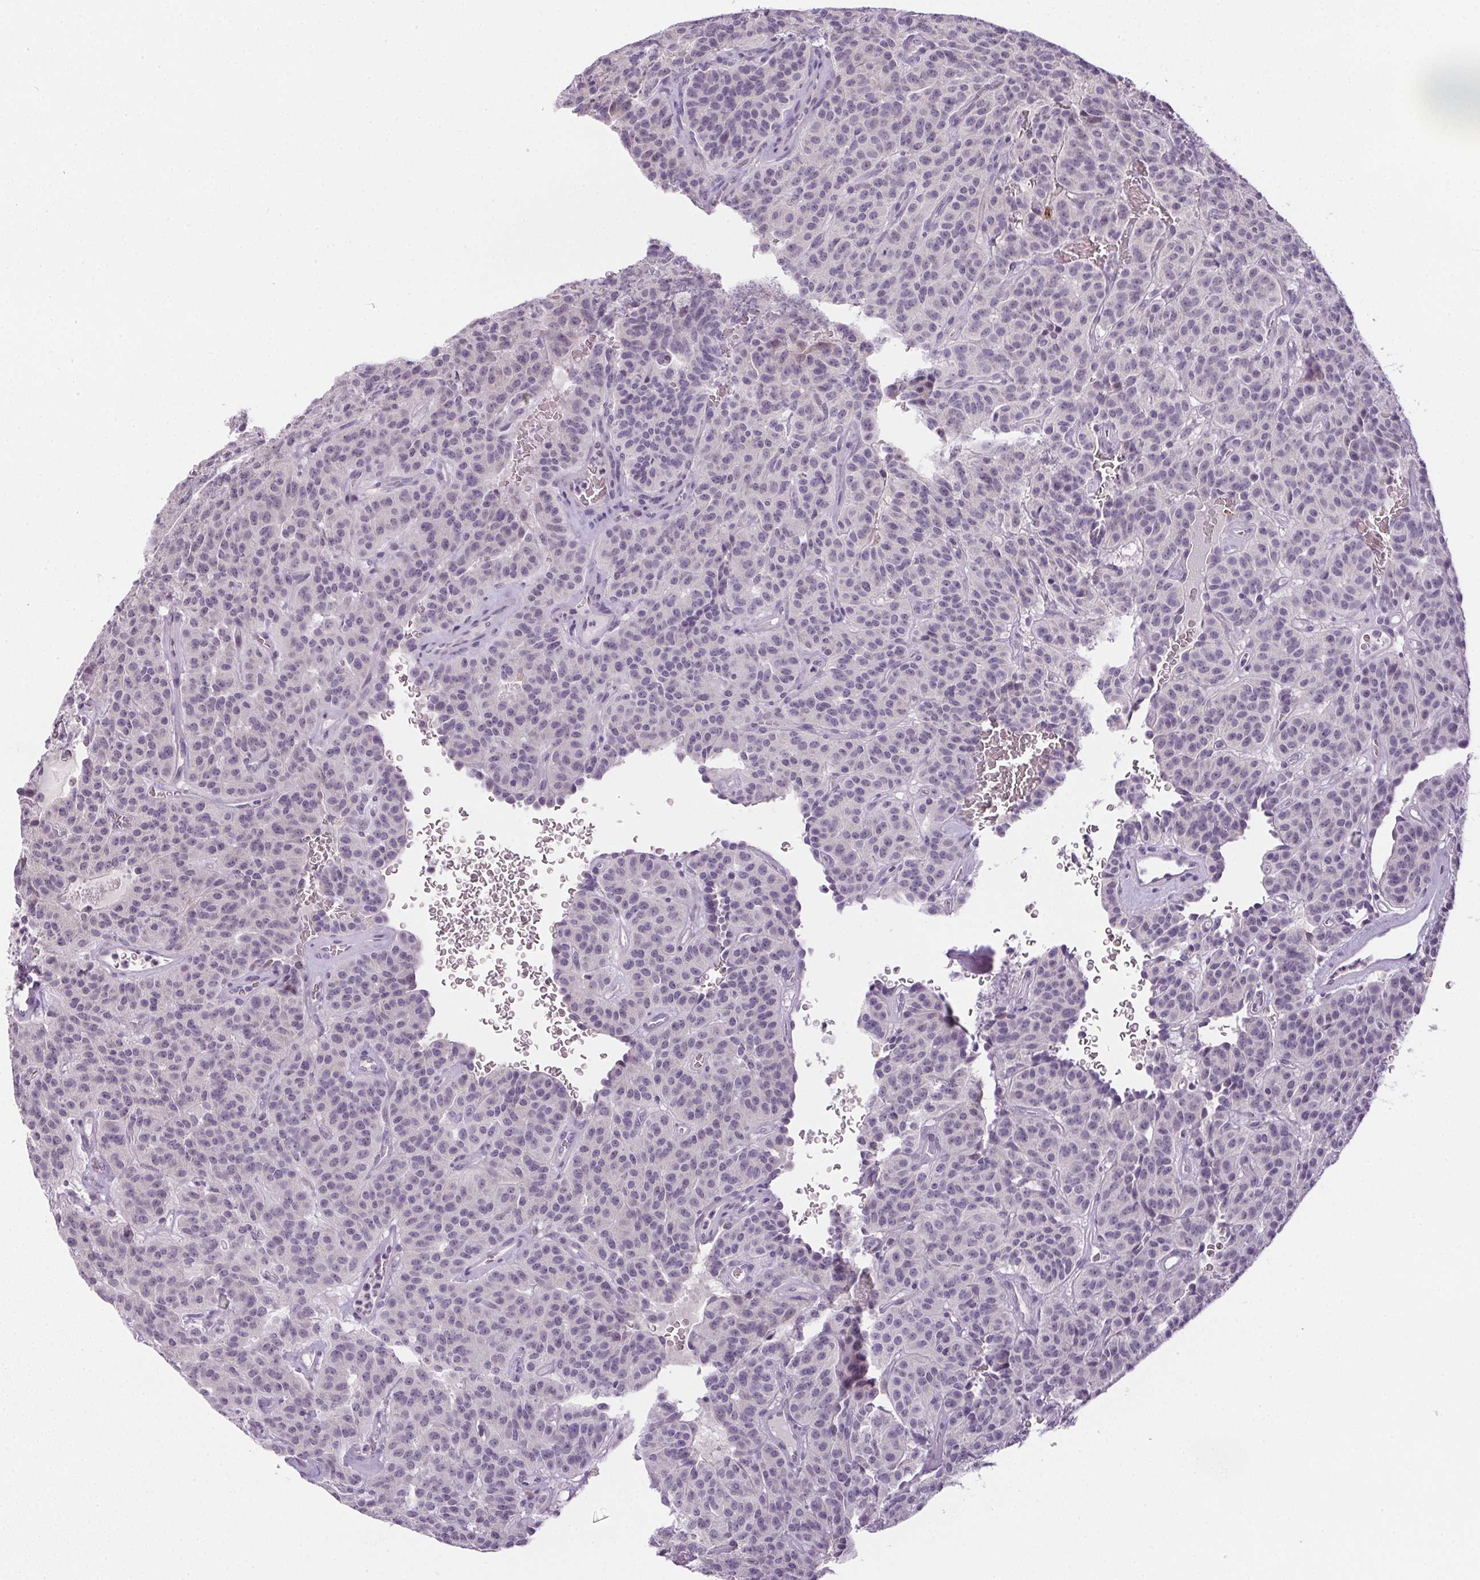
{"staining": {"intensity": "negative", "quantity": "none", "location": "none"}, "tissue": "carcinoid", "cell_type": "Tumor cells", "image_type": "cancer", "snomed": [{"axis": "morphology", "description": "Carcinoid, malignant, NOS"}, {"axis": "topography", "description": "Lung"}], "caption": "Immunohistochemistry image of malignant carcinoid stained for a protein (brown), which exhibits no staining in tumor cells.", "gene": "GSDMC", "patient": {"sex": "female", "age": 61}}